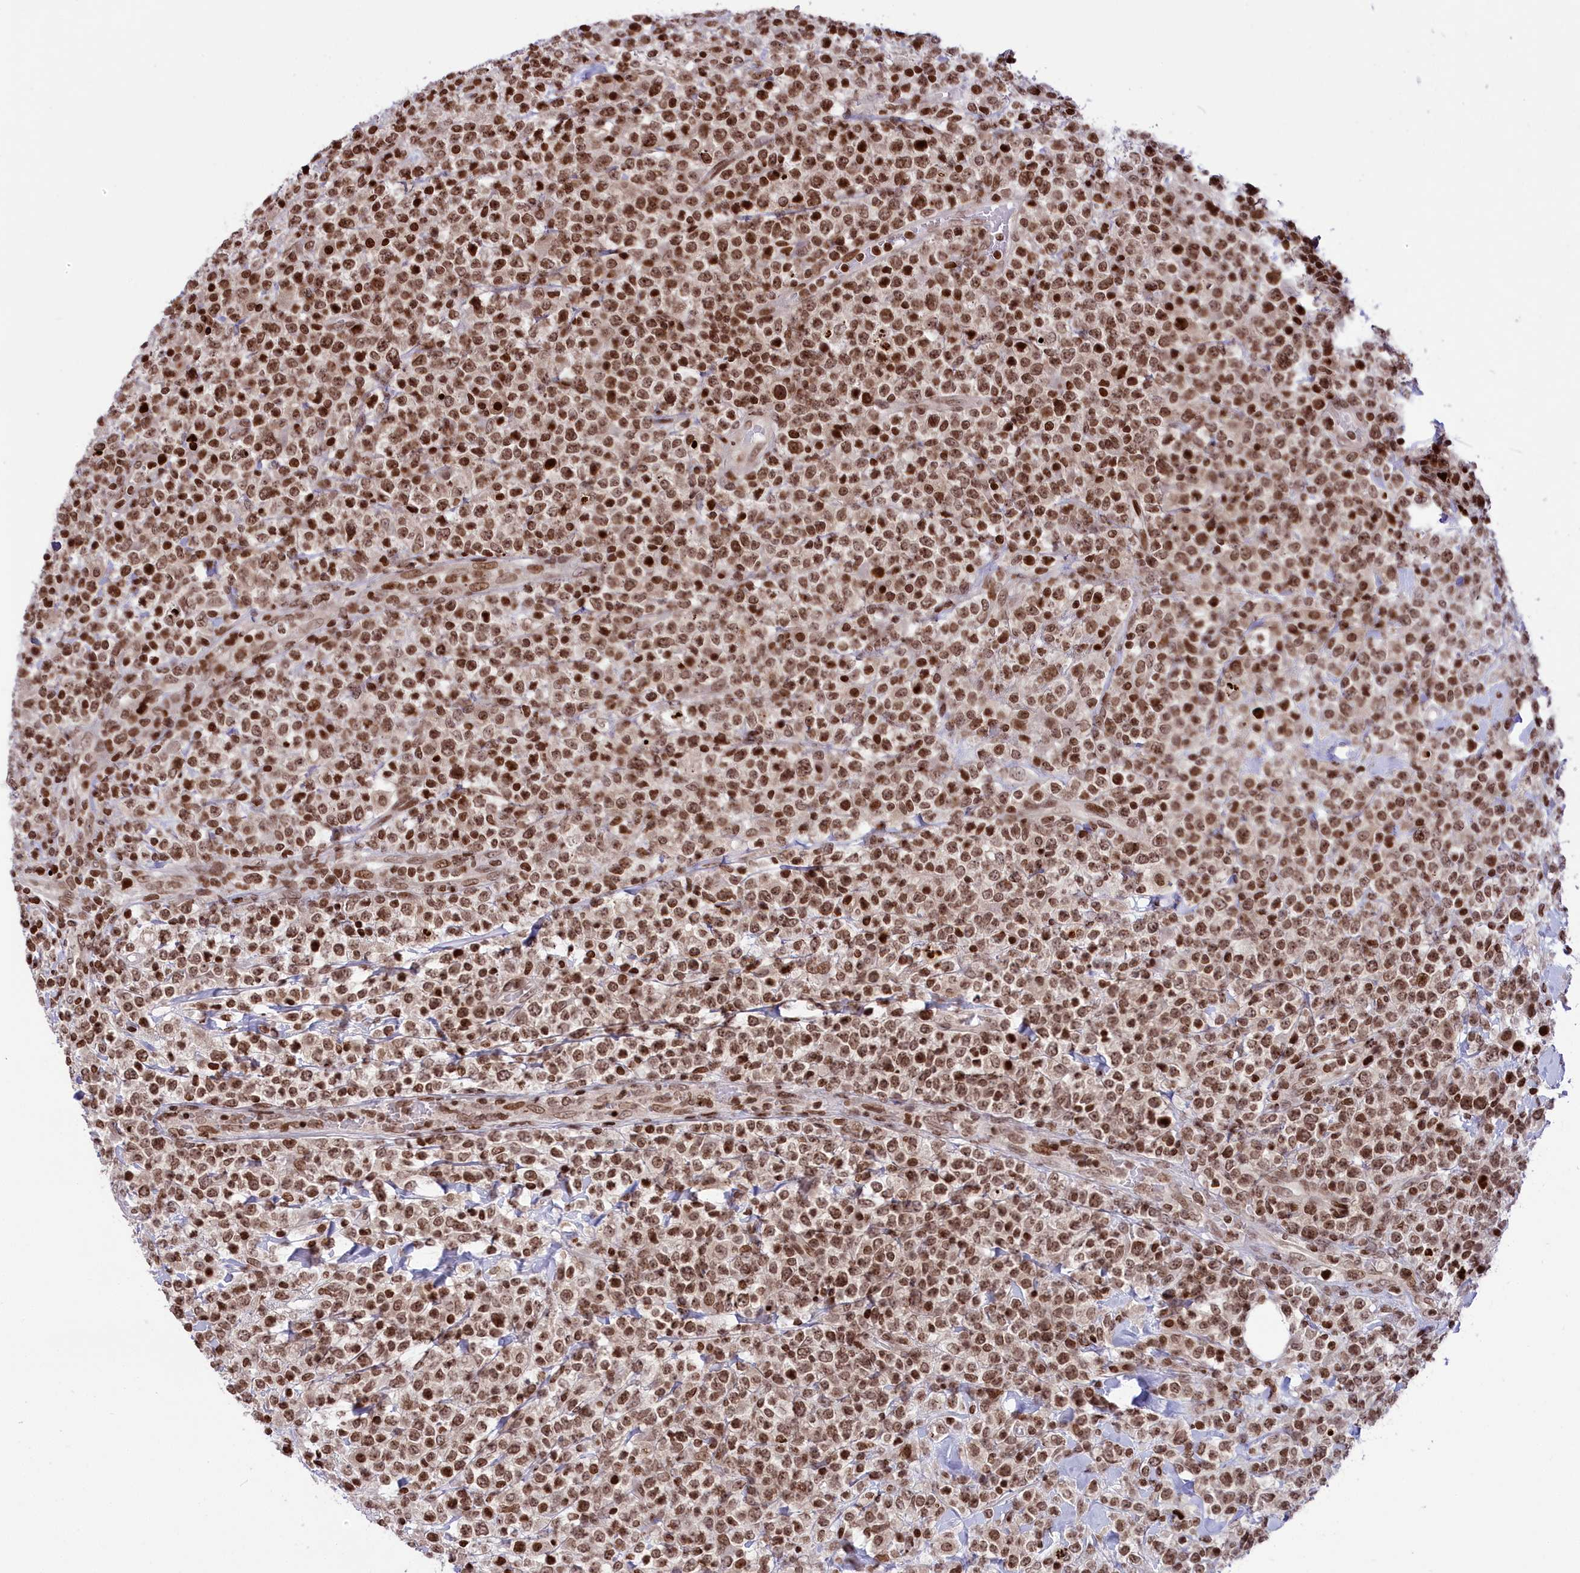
{"staining": {"intensity": "strong", "quantity": ">75%", "location": "nuclear"}, "tissue": "lymphoma", "cell_type": "Tumor cells", "image_type": "cancer", "snomed": [{"axis": "morphology", "description": "Malignant lymphoma, non-Hodgkin's type, High grade"}, {"axis": "topography", "description": "Colon"}], "caption": "Tumor cells reveal high levels of strong nuclear staining in approximately >75% of cells in lymphoma. (brown staining indicates protein expression, while blue staining denotes nuclei).", "gene": "TET2", "patient": {"sex": "female", "age": 53}}